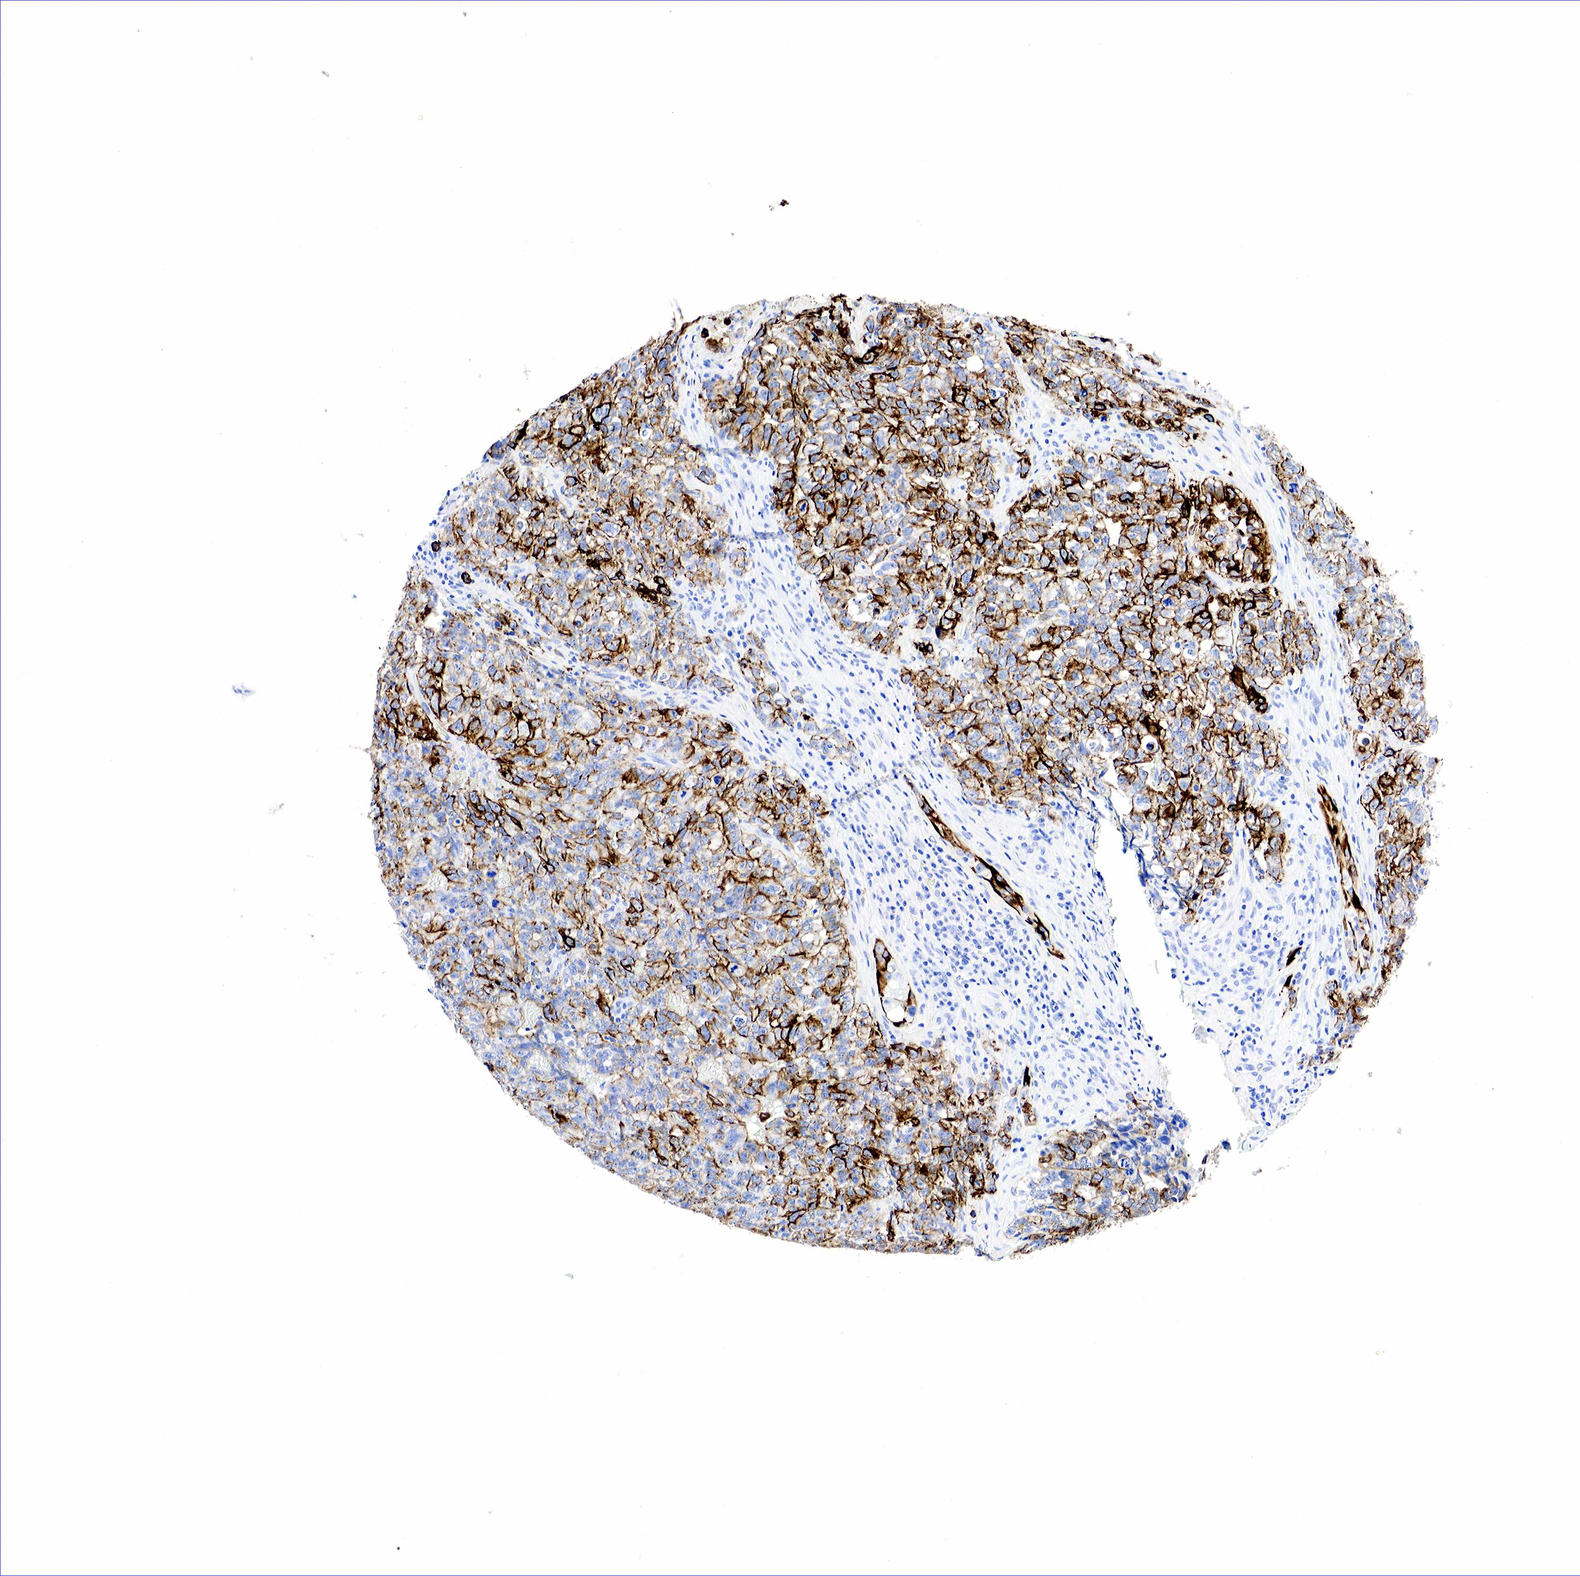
{"staining": {"intensity": "strong", "quantity": ">75%", "location": "cytoplasmic/membranous"}, "tissue": "testis cancer", "cell_type": "Tumor cells", "image_type": "cancer", "snomed": [{"axis": "morphology", "description": "Carcinoma, Embryonal, NOS"}, {"axis": "topography", "description": "Testis"}], "caption": "Immunohistochemistry image of neoplastic tissue: human testis cancer stained using immunohistochemistry reveals high levels of strong protein expression localized specifically in the cytoplasmic/membranous of tumor cells, appearing as a cytoplasmic/membranous brown color.", "gene": "KRT18", "patient": {"sex": "male", "age": 31}}